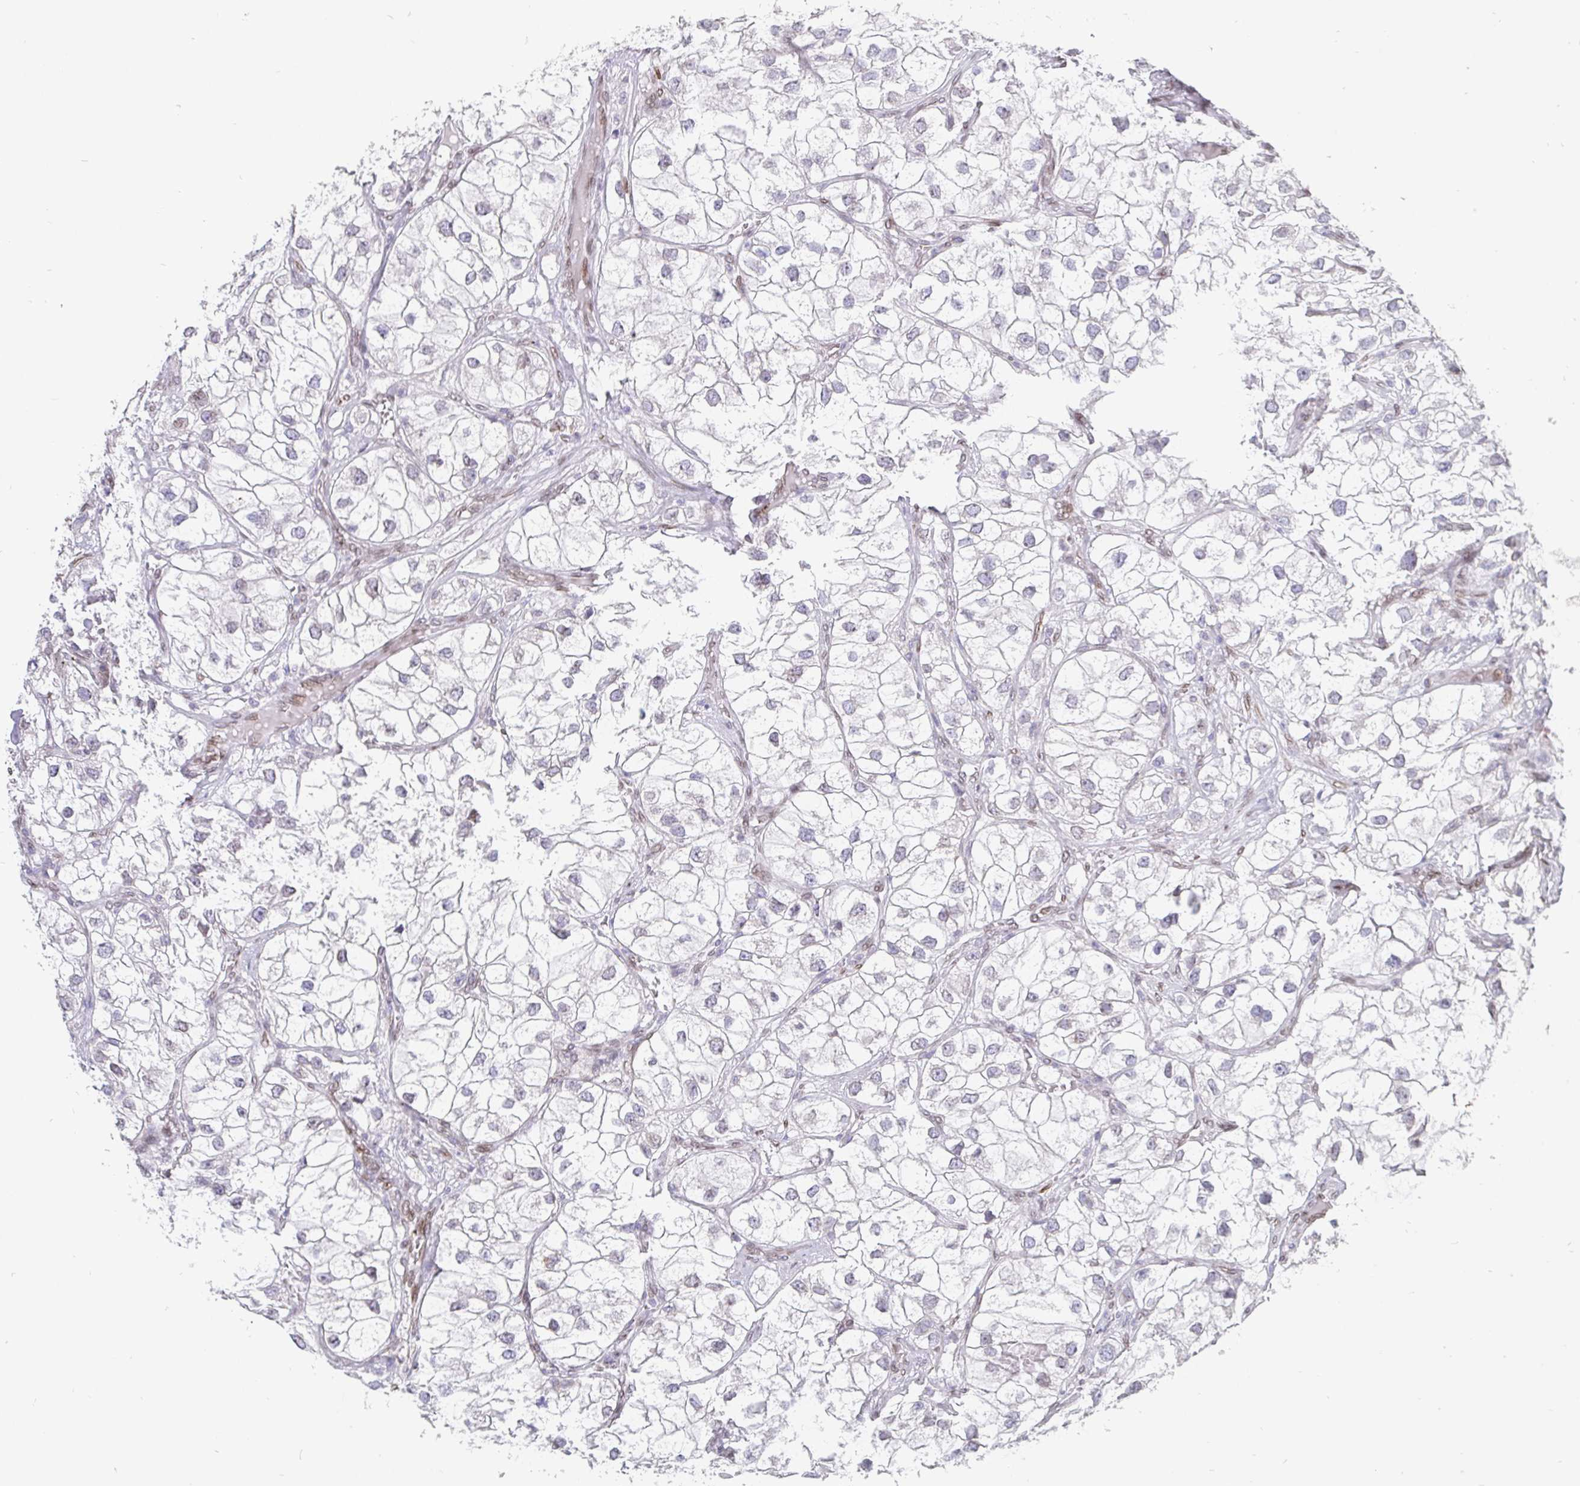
{"staining": {"intensity": "negative", "quantity": "none", "location": "none"}, "tissue": "renal cancer", "cell_type": "Tumor cells", "image_type": "cancer", "snomed": [{"axis": "morphology", "description": "Adenocarcinoma, NOS"}, {"axis": "topography", "description": "Kidney"}], "caption": "DAB immunohistochemical staining of human adenocarcinoma (renal) shows no significant expression in tumor cells. (Immunohistochemistry (ihc), brightfield microscopy, high magnification).", "gene": "EMD", "patient": {"sex": "male", "age": 59}}